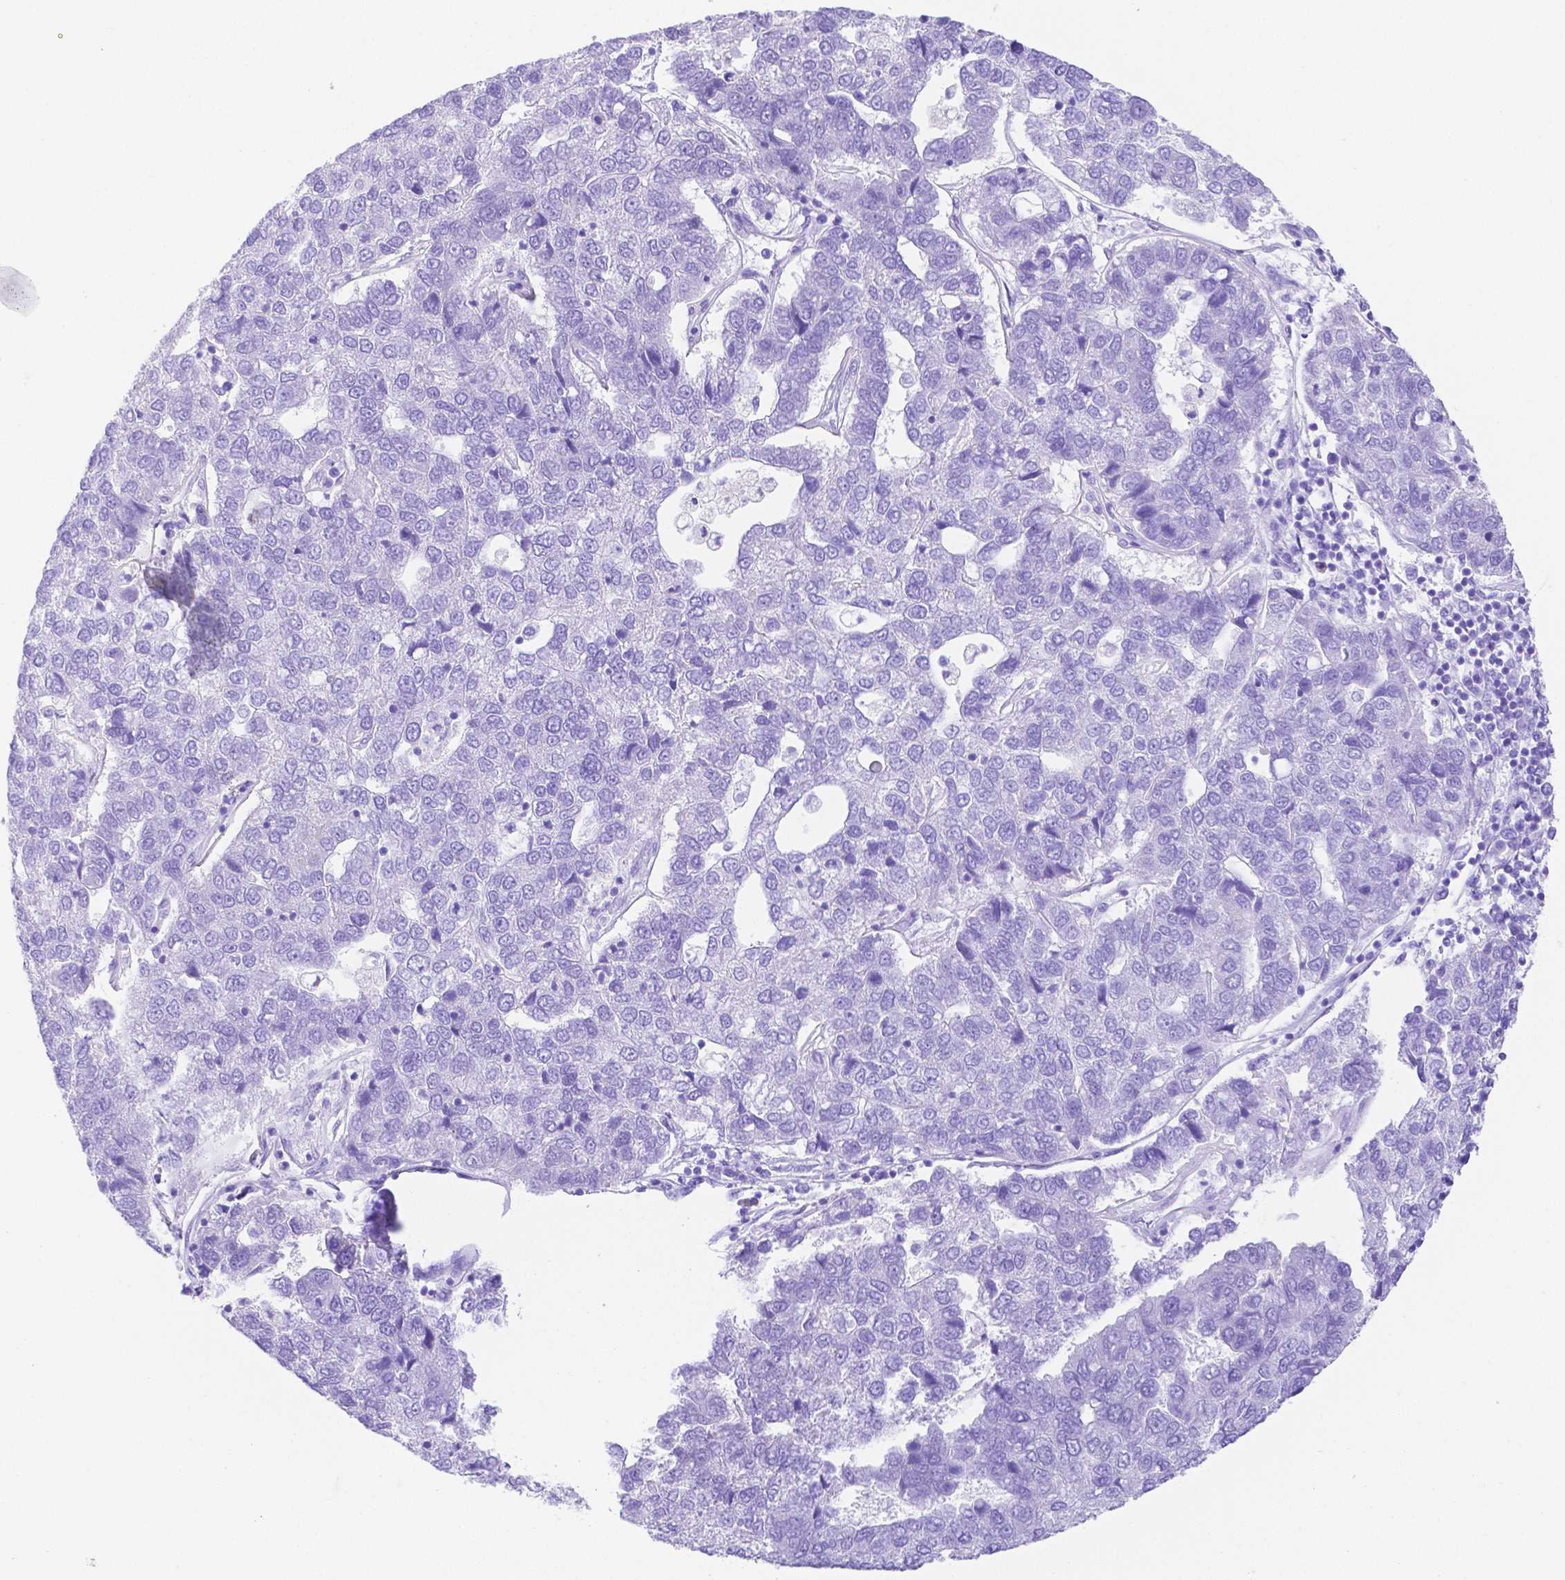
{"staining": {"intensity": "negative", "quantity": "none", "location": "none"}, "tissue": "pancreatic cancer", "cell_type": "Tumor cells", "image_type": "cancer", "snomed": [{"axis": "morphology", "description": "Adenocarcinoma, NOS"}, {"axis": "topography", "description": "Pancreas"}], "caption": "IHC image of pancreatic adenocarcinoma stained for a protein (brown), which exhibits no expression in tumor cells.", "gene": "SMR3A", "patient": {"sex": "female", "age": 61}}